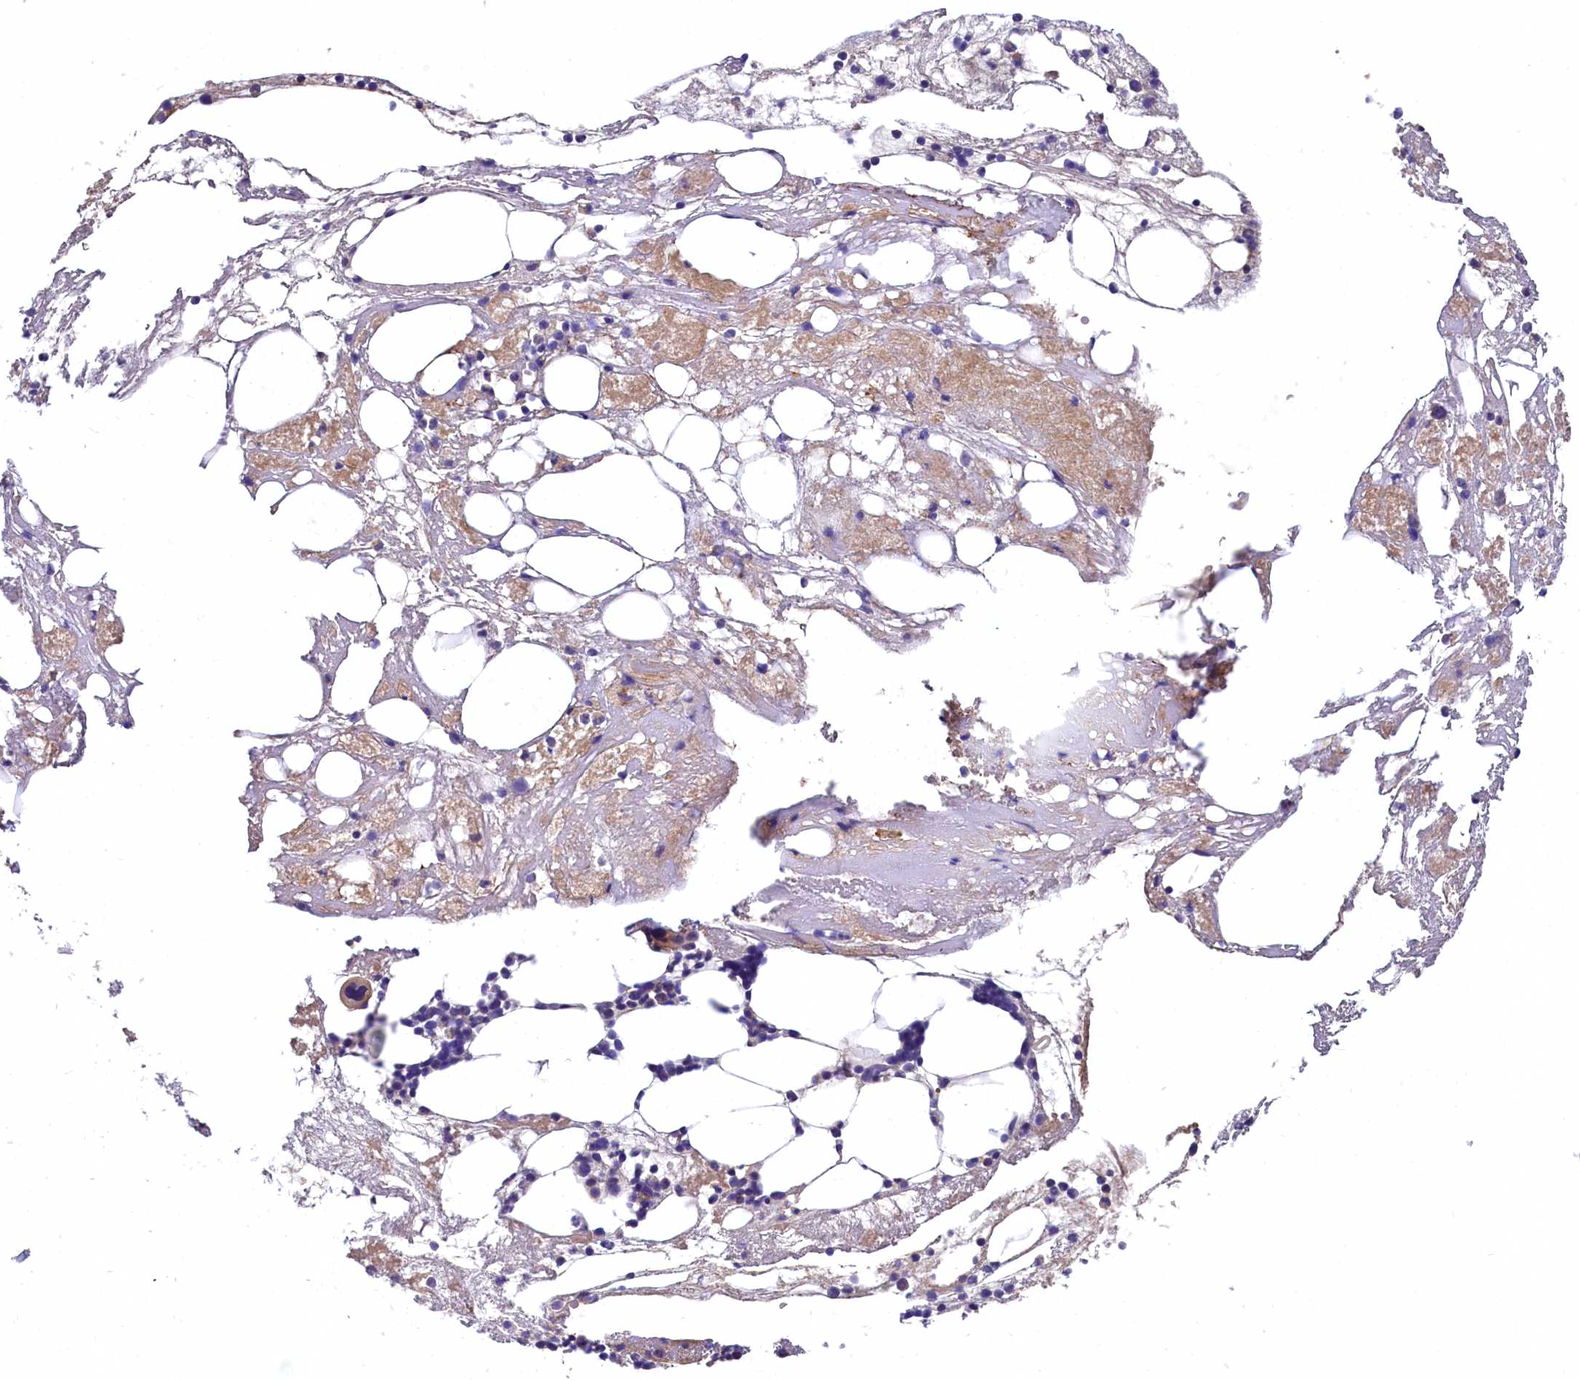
{"staining": {"intensity": "negative", "quantity": "none", "location": "none"}, "tissue": "bone marrow", "cell_type": "Hematopoietic cells", "image_type": "normal", "snomed": [{"axis": "morphology", "description": "Normal tissue, NOS"}, {"axis": "topography", "description": "Bone marrow"}], "caption": "High power microscopy histopathology image of an immunohistochemistry (IHC) micrograph of normal bone marrow, revealing no significant expression in hematopoietic cells.", "gene": "EPS8L2", "patient": {"sex": "male", "age": 78}}